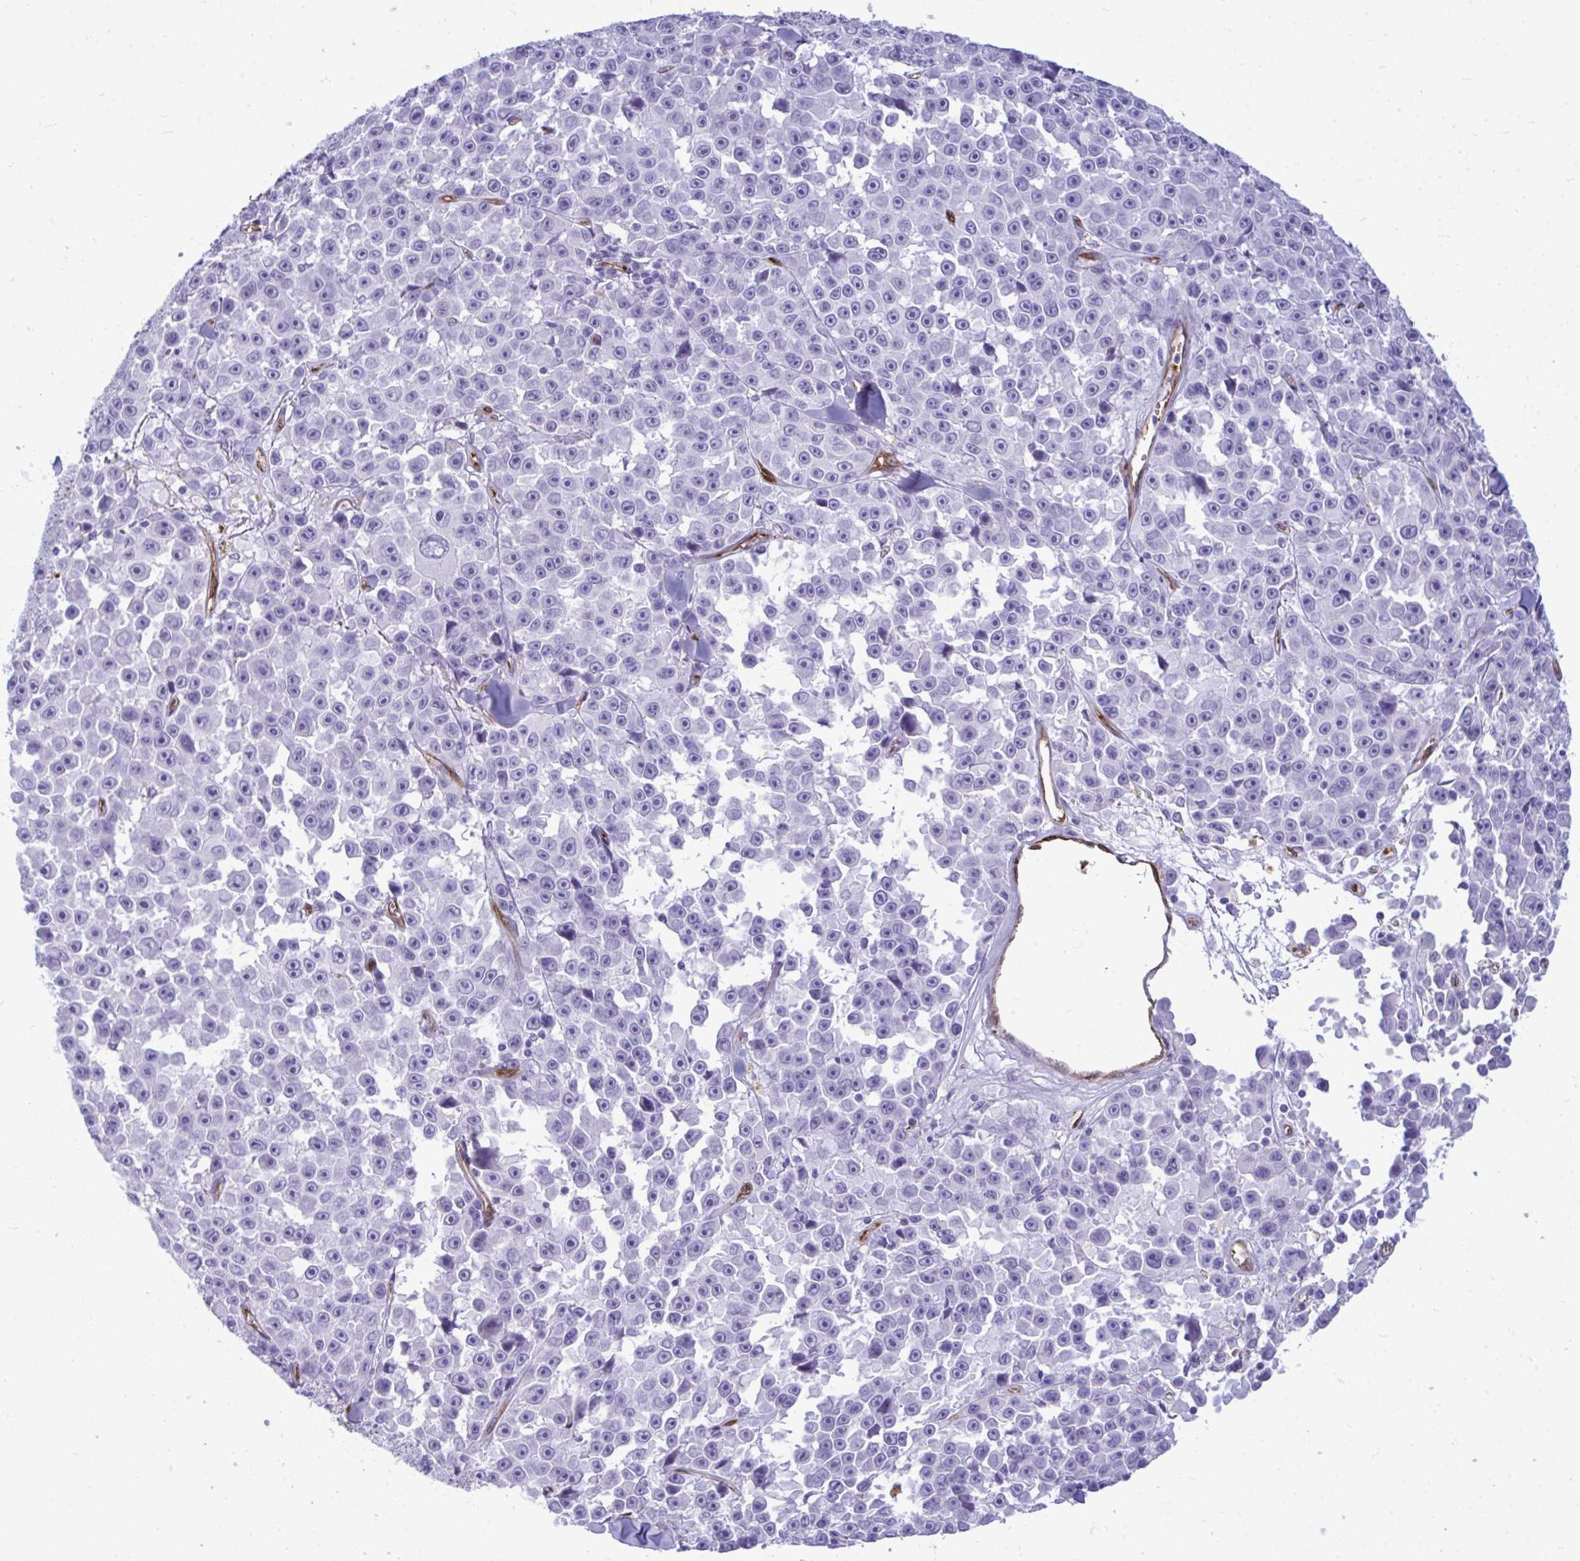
{"staining": {"intensity": "negative", "quantity": "none", "location": "none"}, "tissue": "melanoma", "cell_type": "Tumor cells", "image_type": "cancer", "snomed": [{"axis": "morphology", "description": "Malignant melanoma, NOS"}, {"axis": "topography", "description": "Skin"}], "caption": "This is an IHC image of malignant melanoma. There is no expression in tumor cells.", "gene": "LIMS2", "patient": {"sex": "female", "age": 66}}